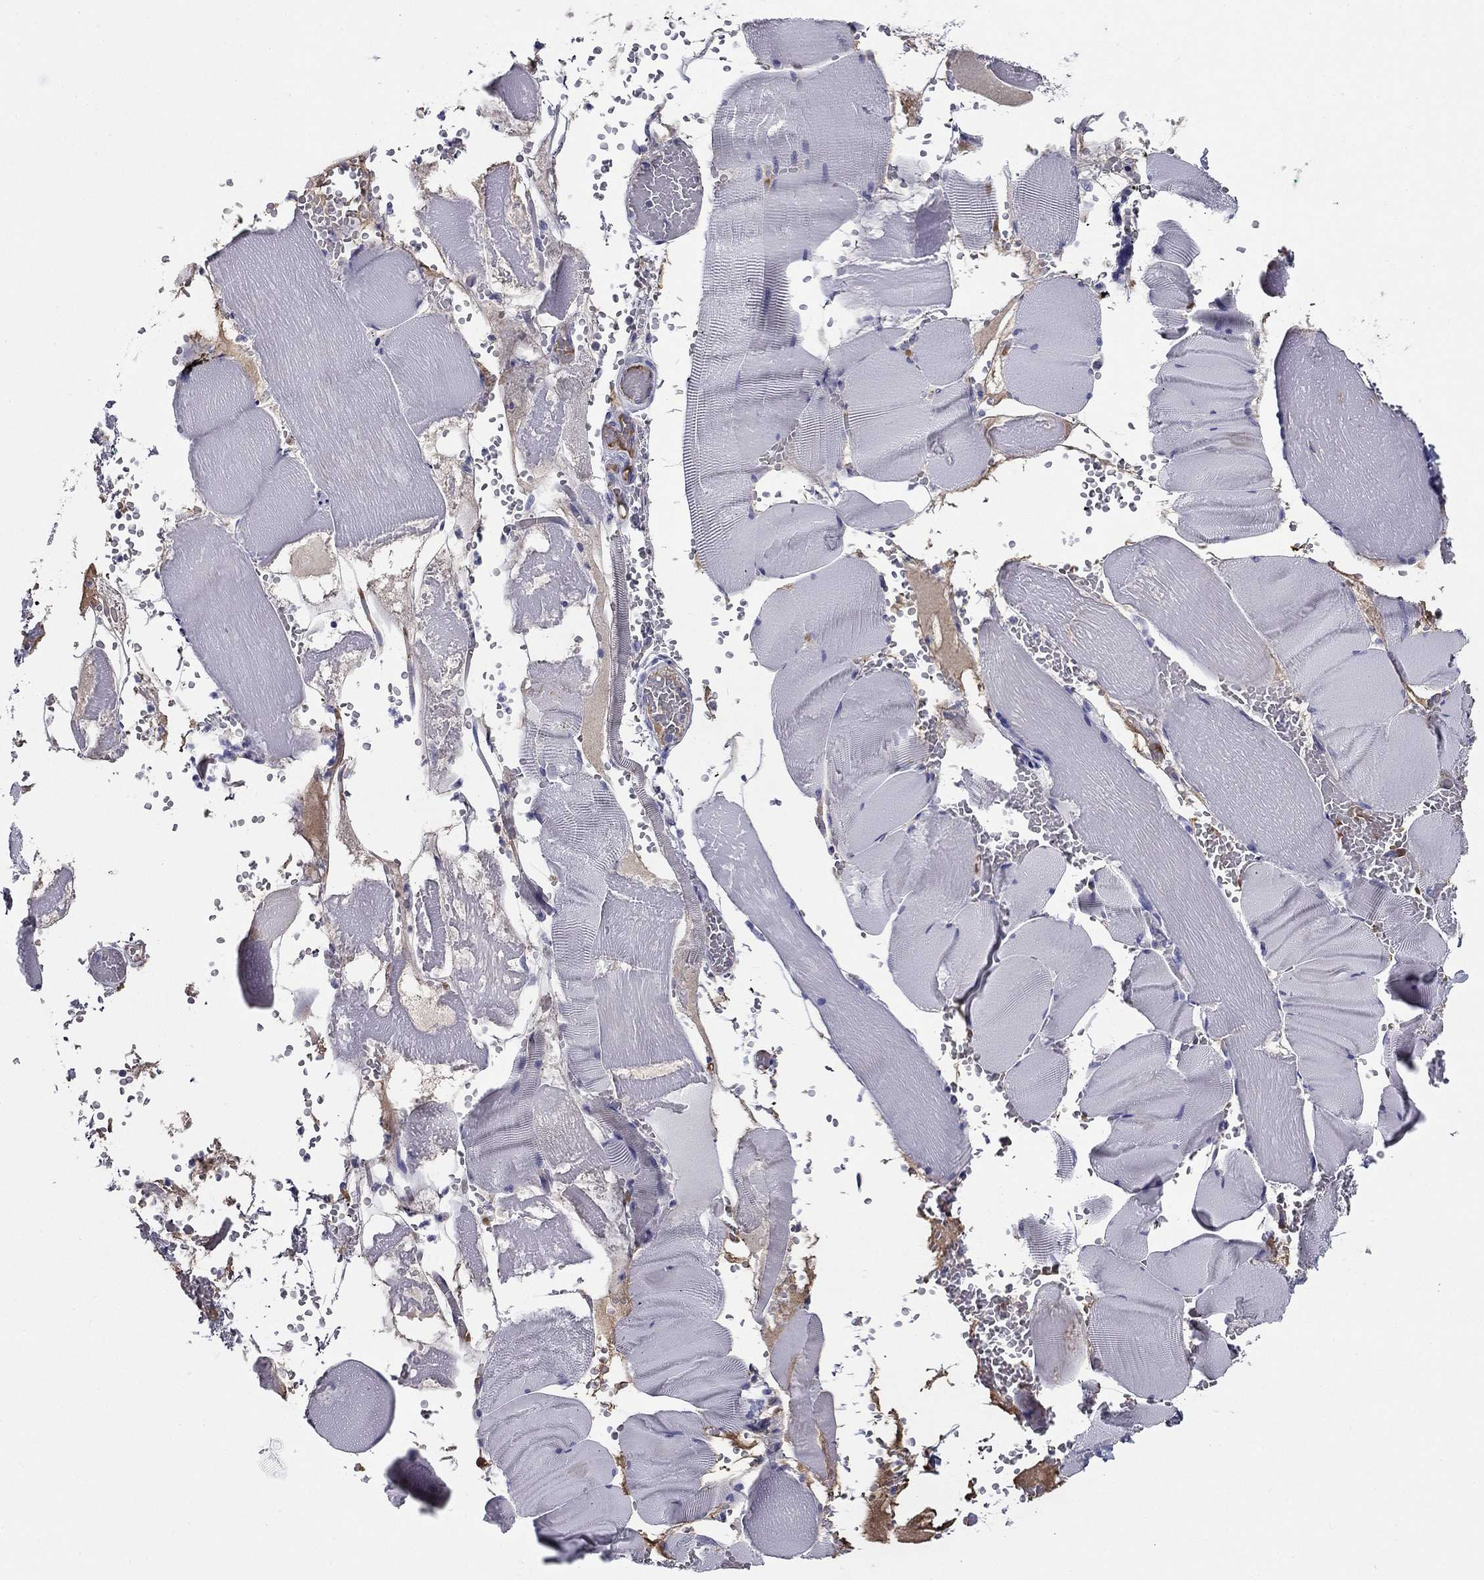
{"staining": {"intensity": "negative", "quantity": "none", "location": "none"}, "tissue": "skeletal muscle", "cell_type": "Myocytes", "image_type": "normal", "snomed": [{"axis": "morphology", "description": "Normal tissue, NOS"}, {"axis": "topography", "description": "Skeletal muscle"}], "caption": "DAB immunohistochemical staining of normal human skeletal muscle reveals no significant expression in myocytes.", "gene": "CPLX4", "patient": {"sex": "male", "age": 56}}